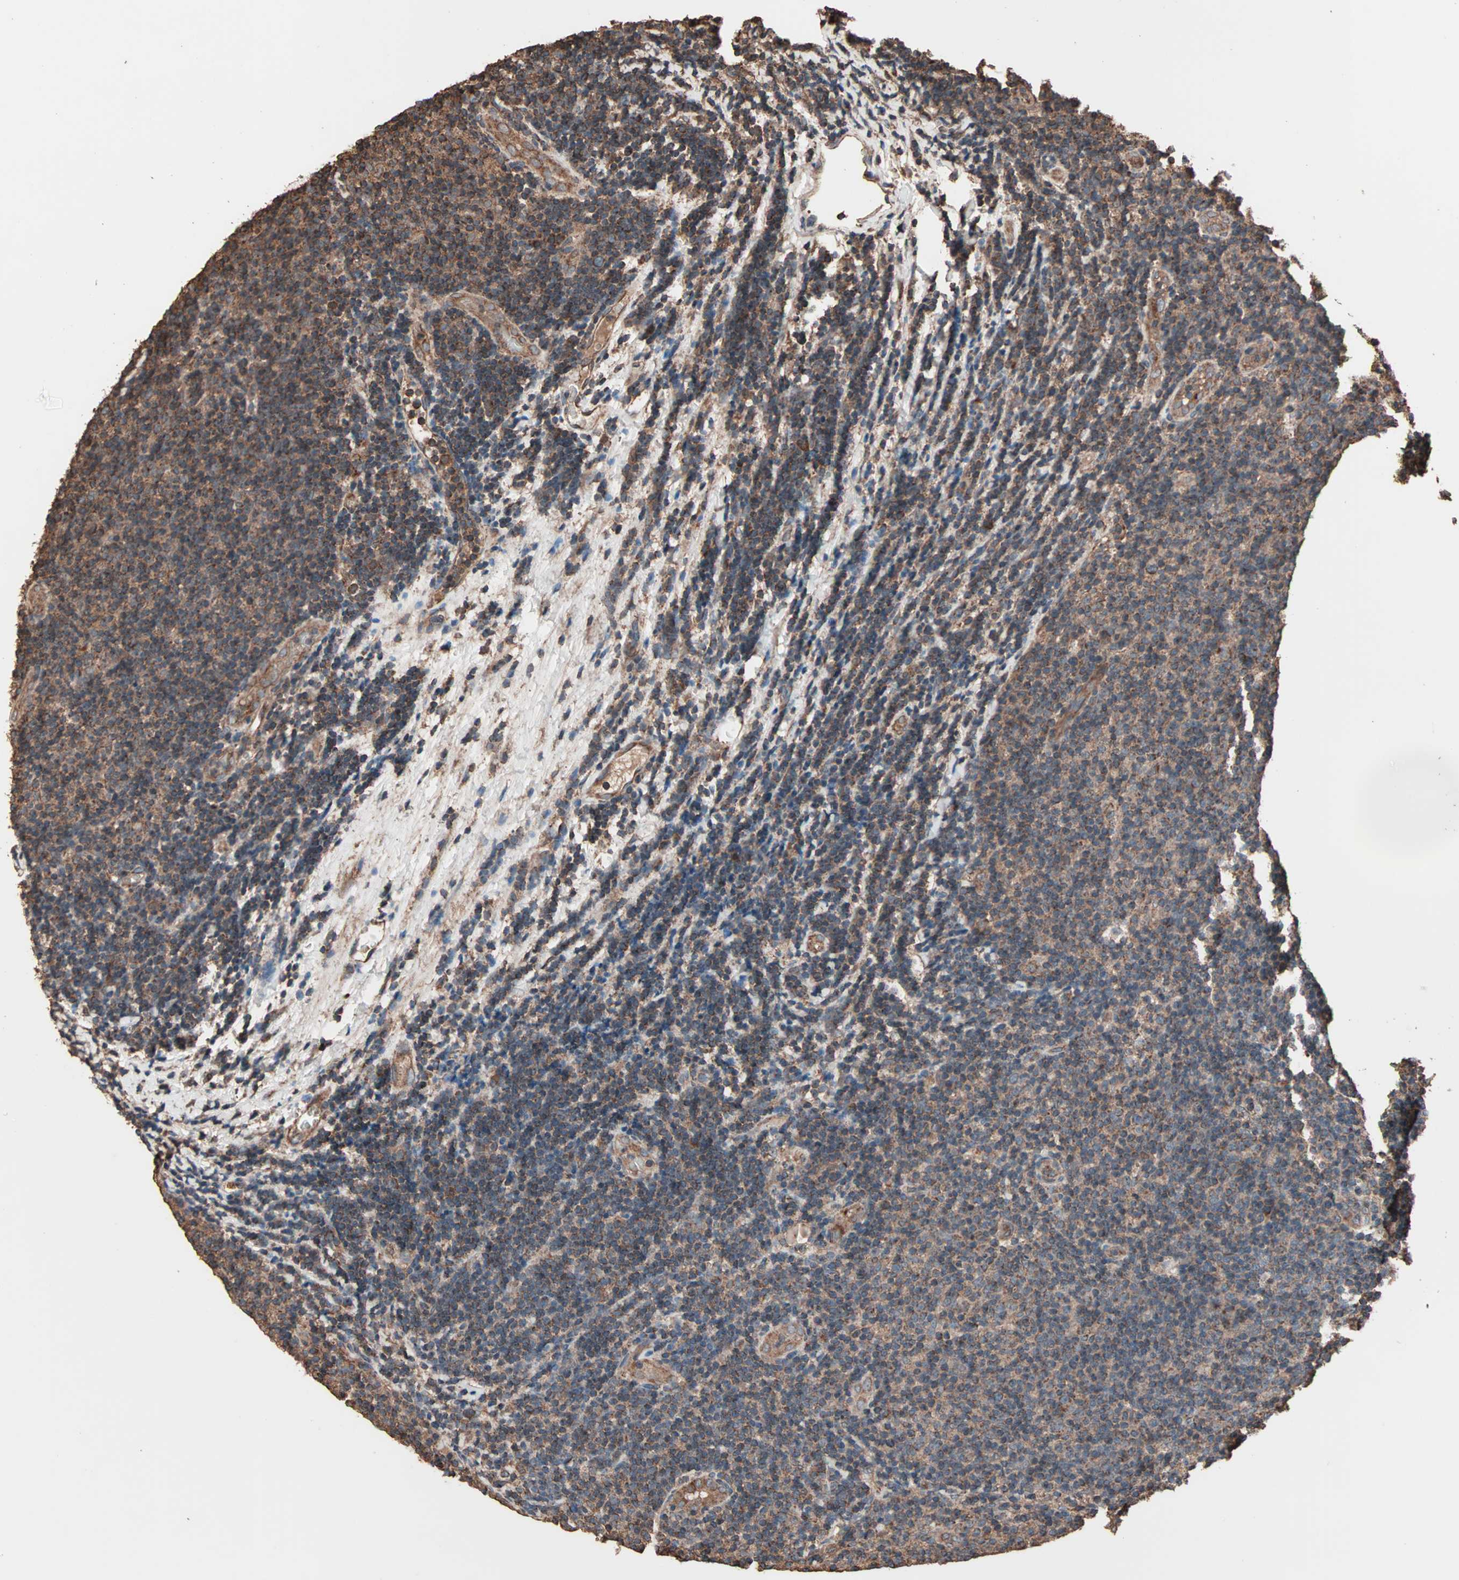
{"staining": {"intensity": "moderate", "quantity": ">75%", "location": "cytoplasmic/membranous"}, "tissue": "lymphoma", "cell_type": "Tumor cells", "image_type": "cancer", "snomed": [{"axis": "morphology", "description": "Malignant lymphoma, non-Hodgkin's type, Low grade"}, {"axis": "topography", "description": "Lymph node"}], "caption": "Lymphoma was stained to show a protein in brown. There is medium levels of moderate cytoplasmic/membranous staining in approximately >75% of tumor cells.", "gene": "MRPL2", "patient": {"sex": "male", "age": 83}}